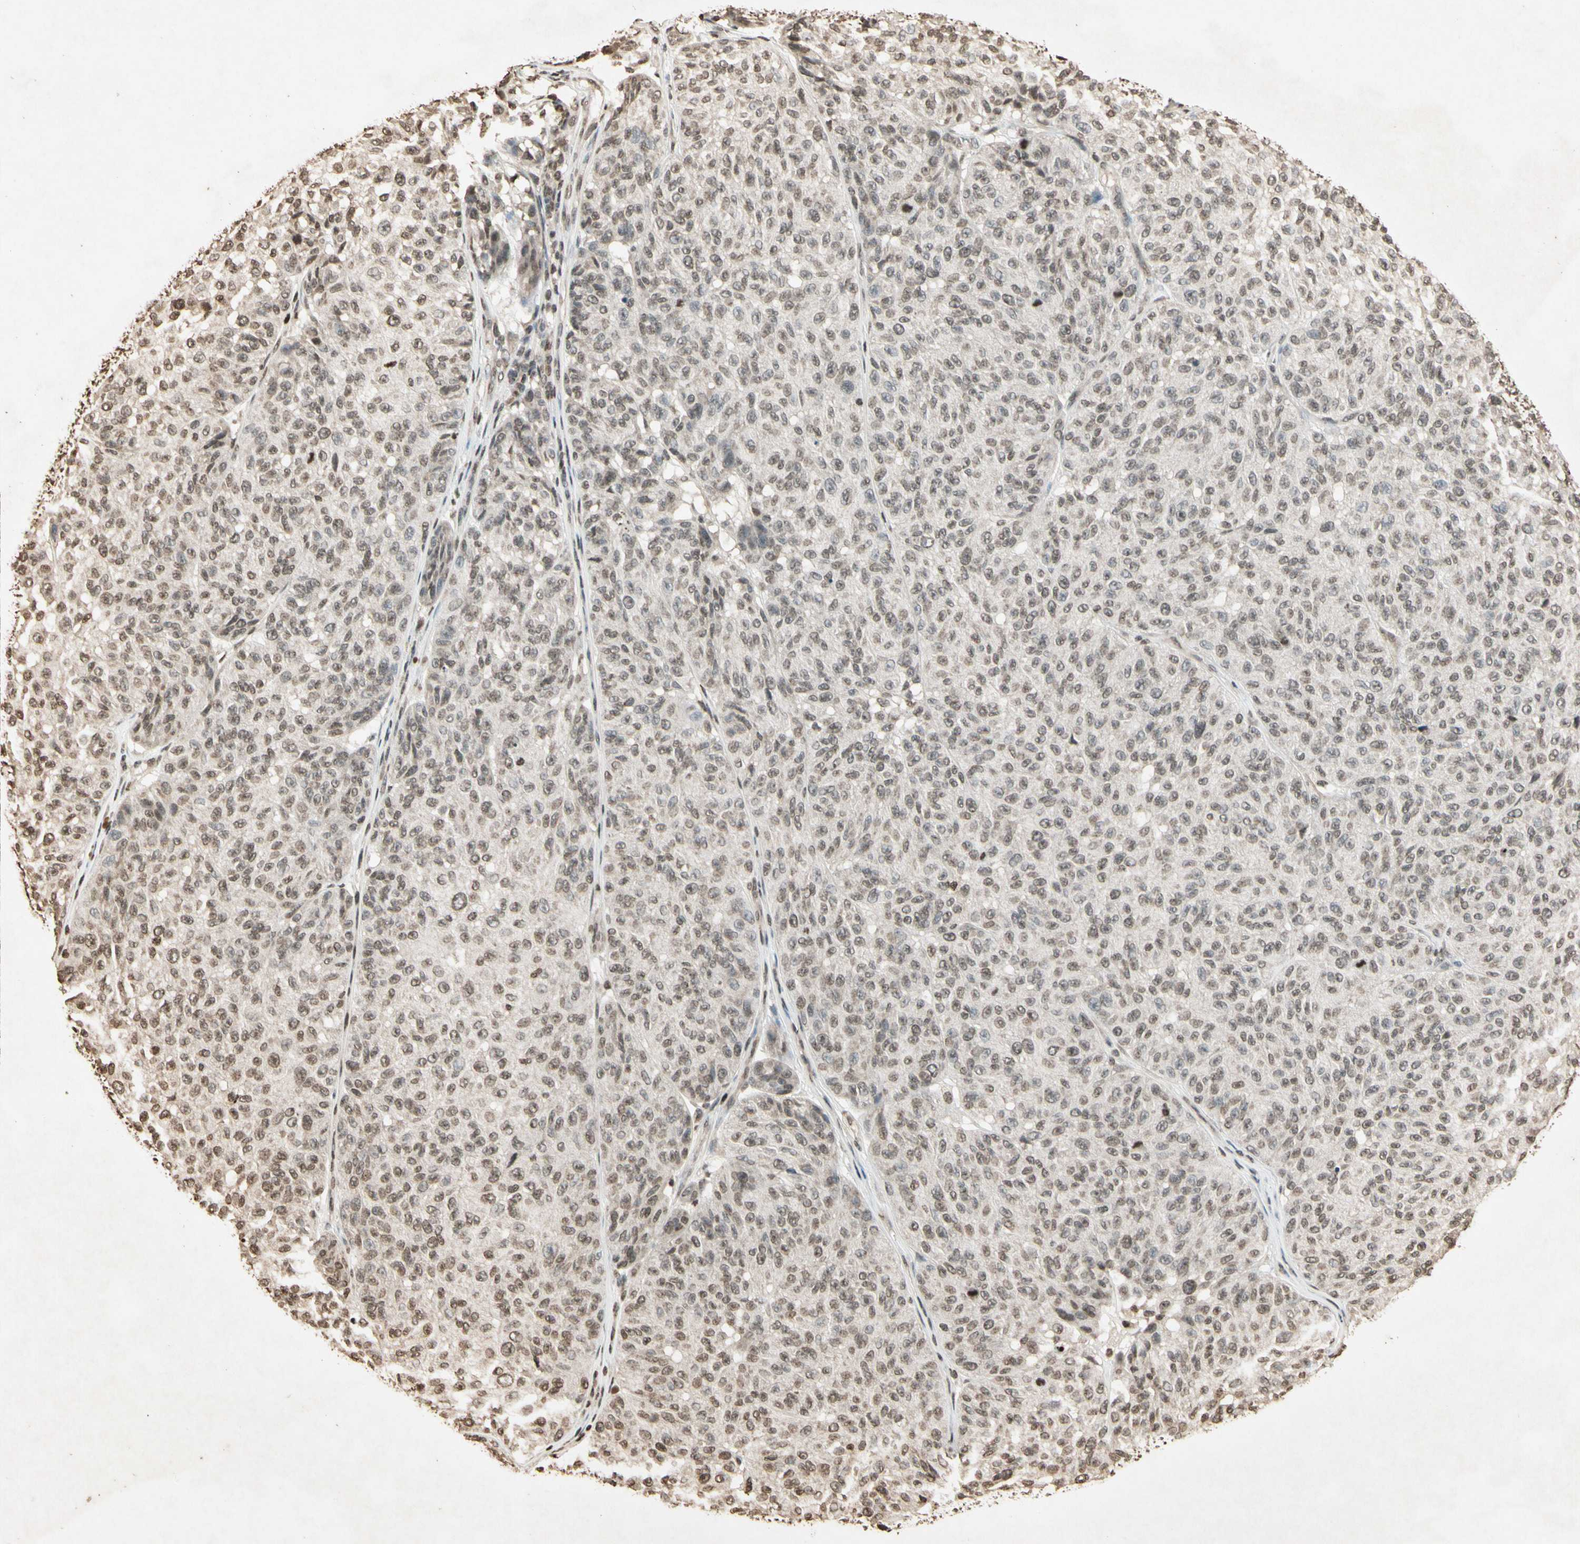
{"staining": {"intensity": "weak", "quantity": "25%-75%", "location": "nuclear"}, "tissue": "melanoma", "cell_type": "Tumor cells", "image_type": "cancer", "snomed": [{"axis": "morphology", "description": "Malignant melanoma, NOS"}, {"axis": "topography", "description": "Skin"}], "caption": "Immunohistochemistry (IHC) photomicrograph of neoplastic tissue: human melanoma stained using immunohistochemistry (IHC) reveals low levels of weak protein expression localized specifically in the nuclear of tumor cells, appearing as a nuclear brown color.", "gene": "TOP1", "patient": {"sex": "female", "age": 46}}